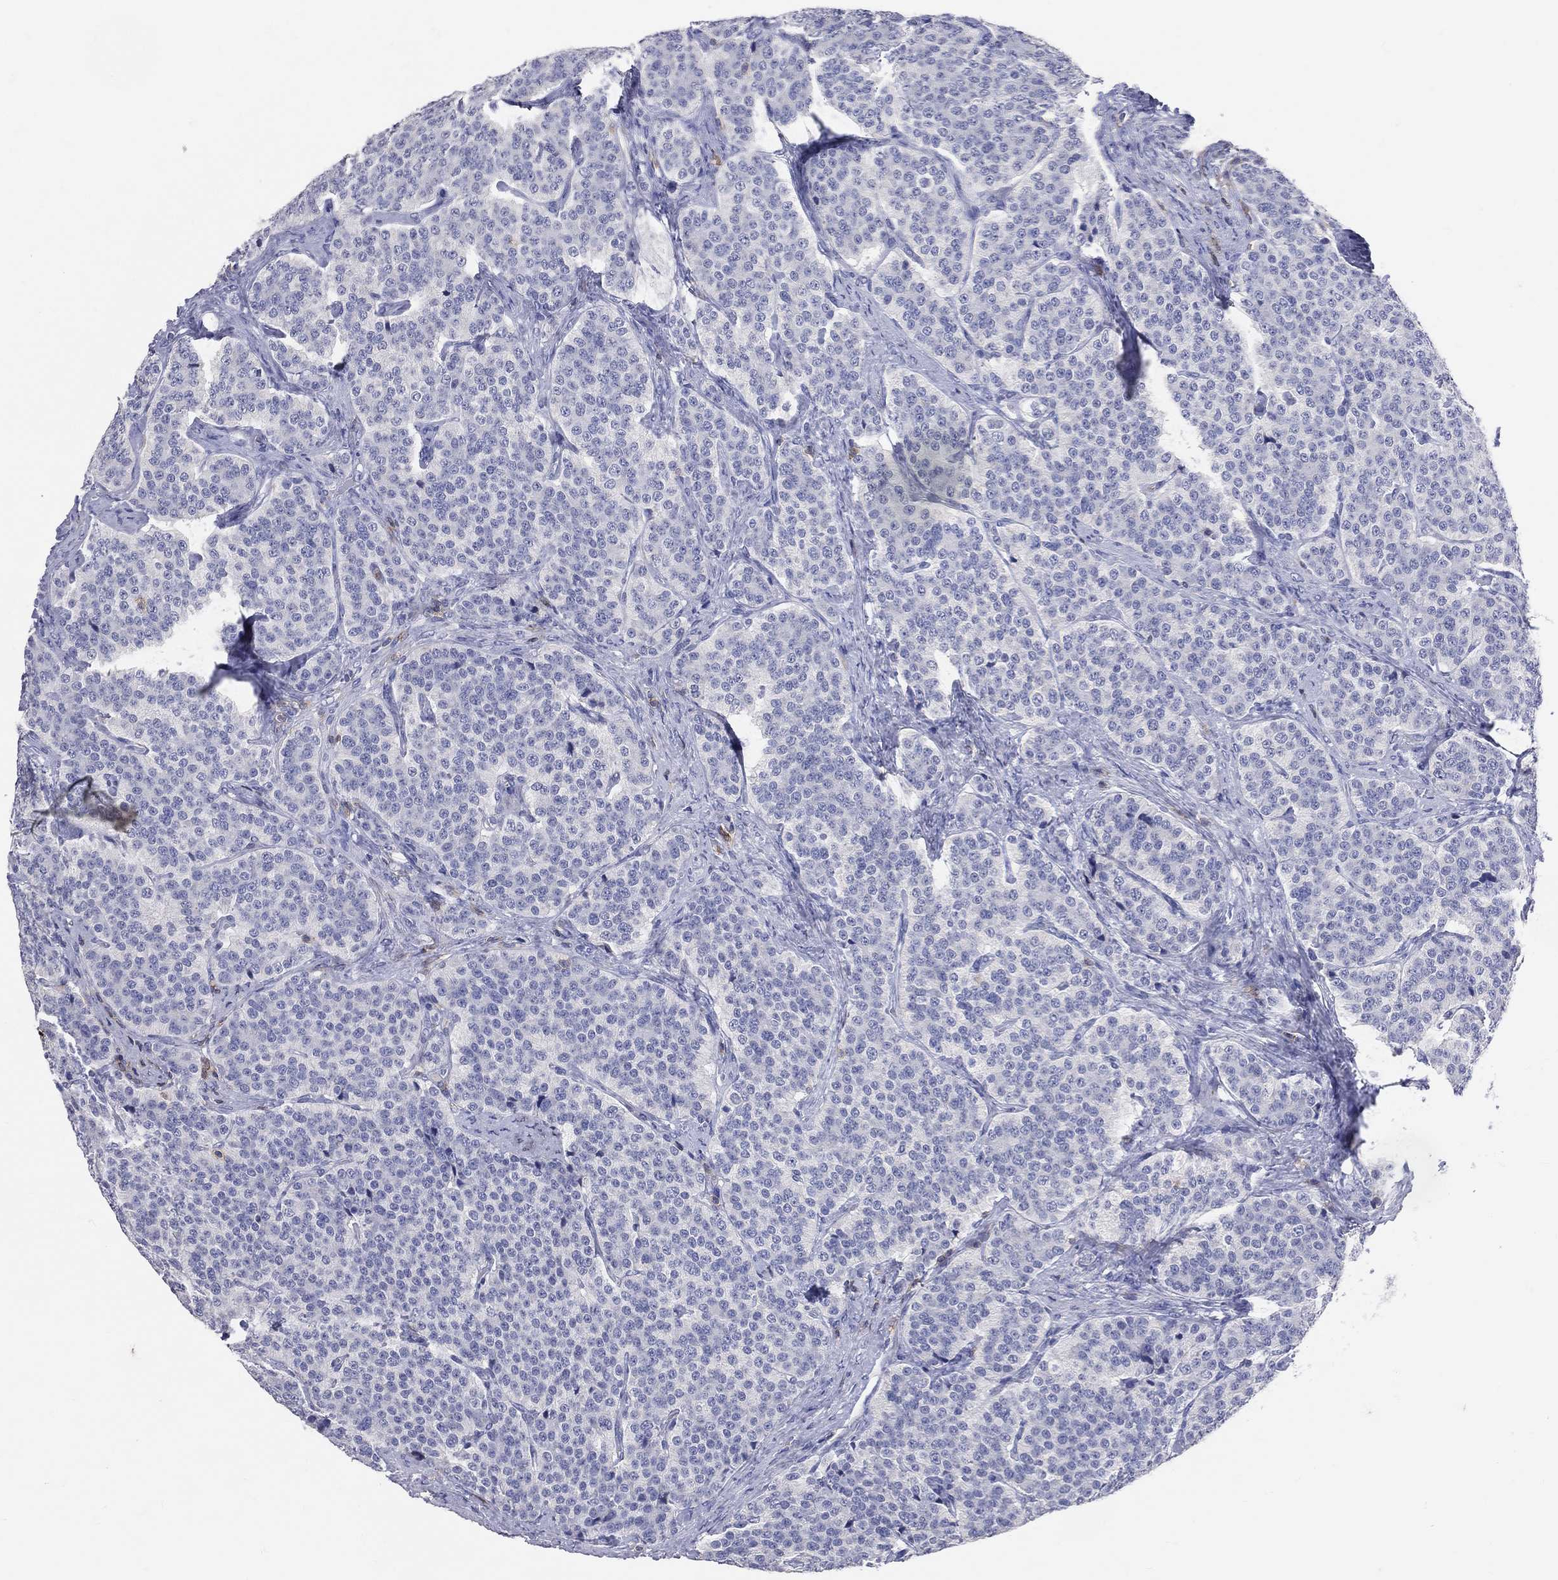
{"staining": {"intensity": "negative", "quantity": "none", "location": "none"}, "tissue": "carcinoid", "cell_type": "Tumor cells", "image_type": "cancer", "snomed": [{"axis": "morphology", "description": "Carcinoid, malignant, NOS"}, {"axis": "topography", "description": "Small intestine"}], "caption": "The micrograph shows no significant expression in tumor cells of carcinoid.", "gene": "LAT", "patient": {"sex": "female", "age": 58}}